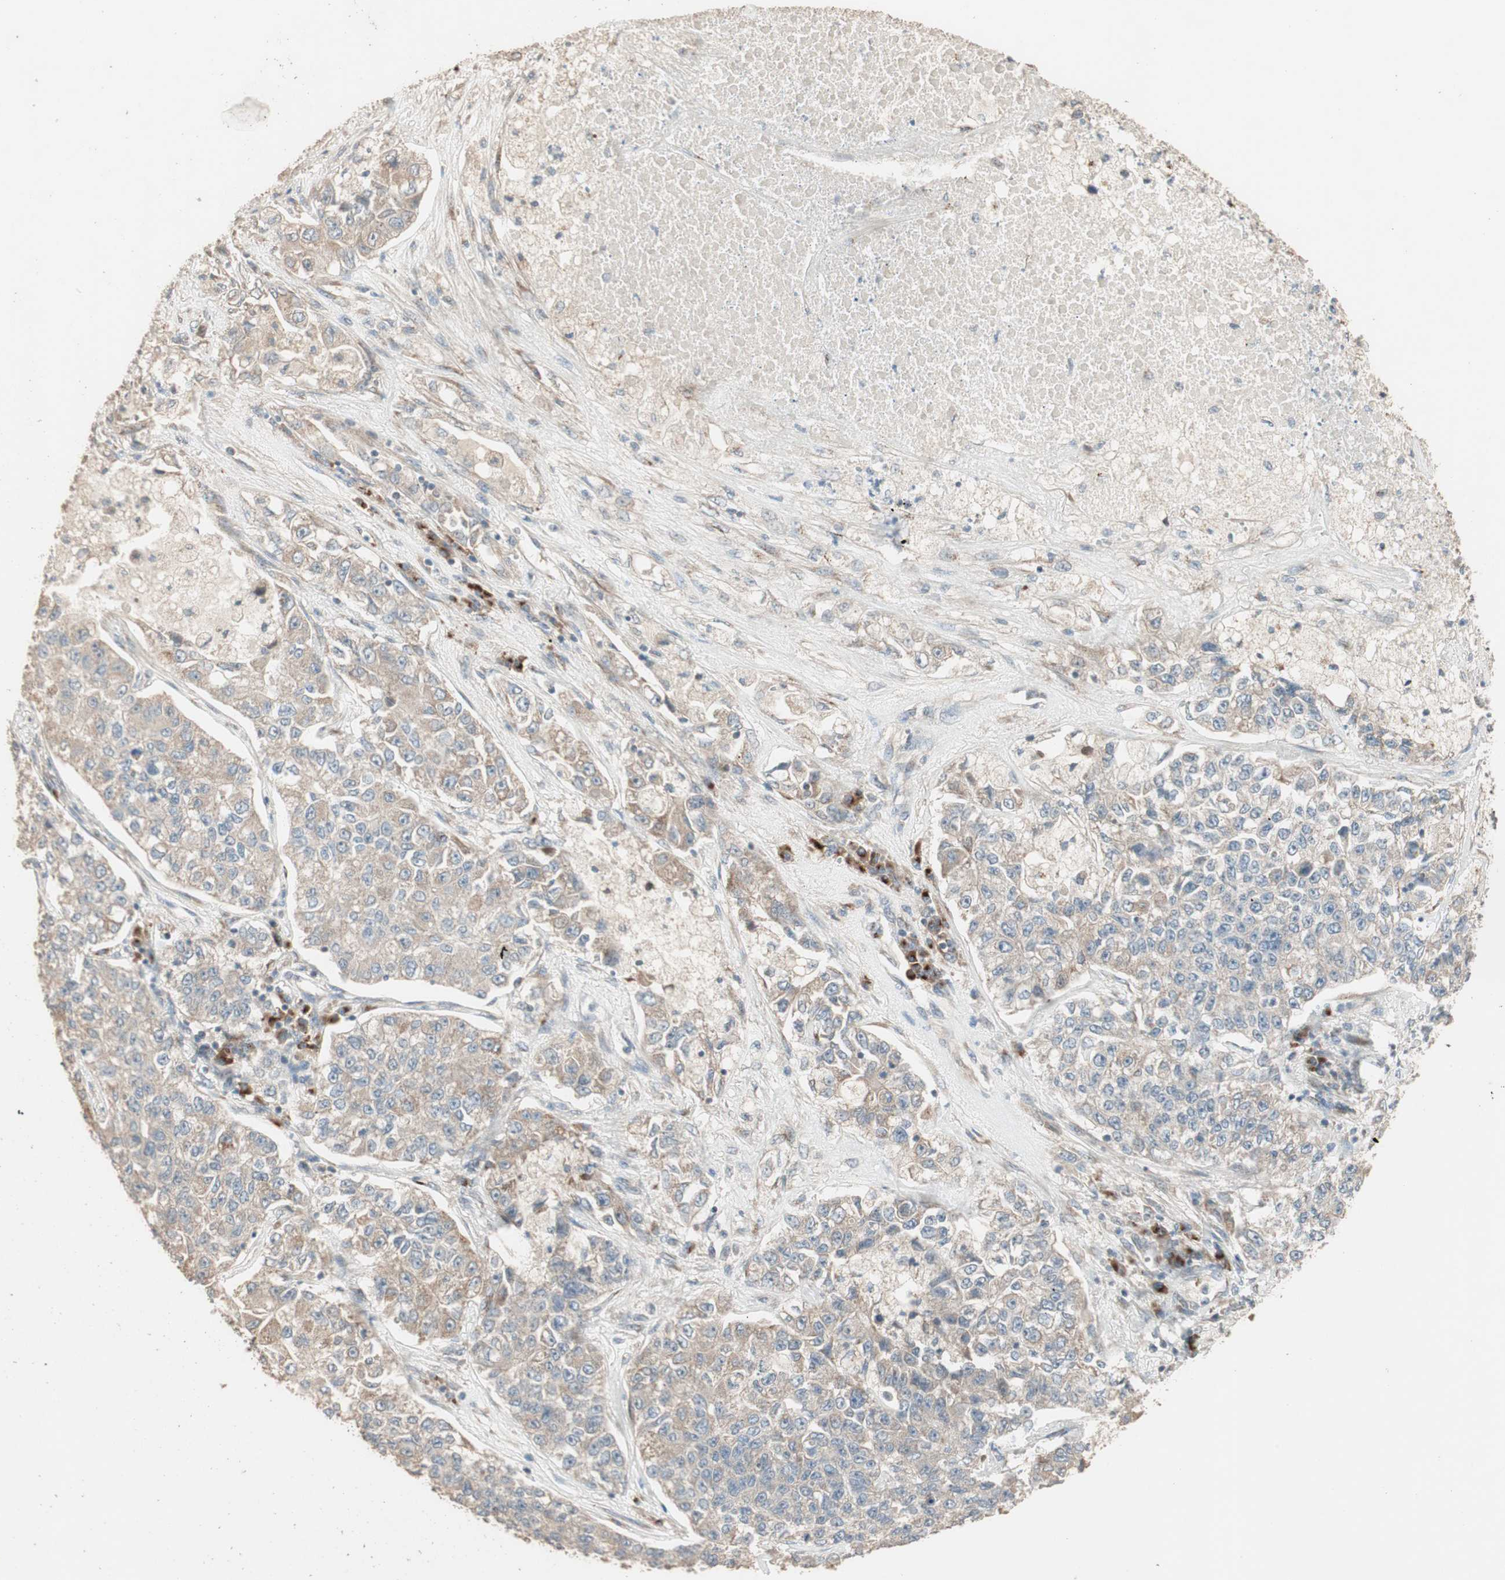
{"staining": {"intensity": "moderate", "quantity": ">75%", "location": "cytoplasmic/membranous"}, "tissue": "lung cancer", "cell_type": "Tumor cells", "image_type": "cancer", "snomed": [{"axis": "morphology", "description": "Adenocarcinoma, NOS"}, {"axis": "topography", "description": "Lung"}], "caption": "Moderate cytoplasmic/membranous expression for a protein is appreciated in about >75% of tumor cells of adenocarcinoma (lung) using immunohistochemistry (IHC).", "gene": "RARRES1", "patient": {"sex": "male", "age": 49}}